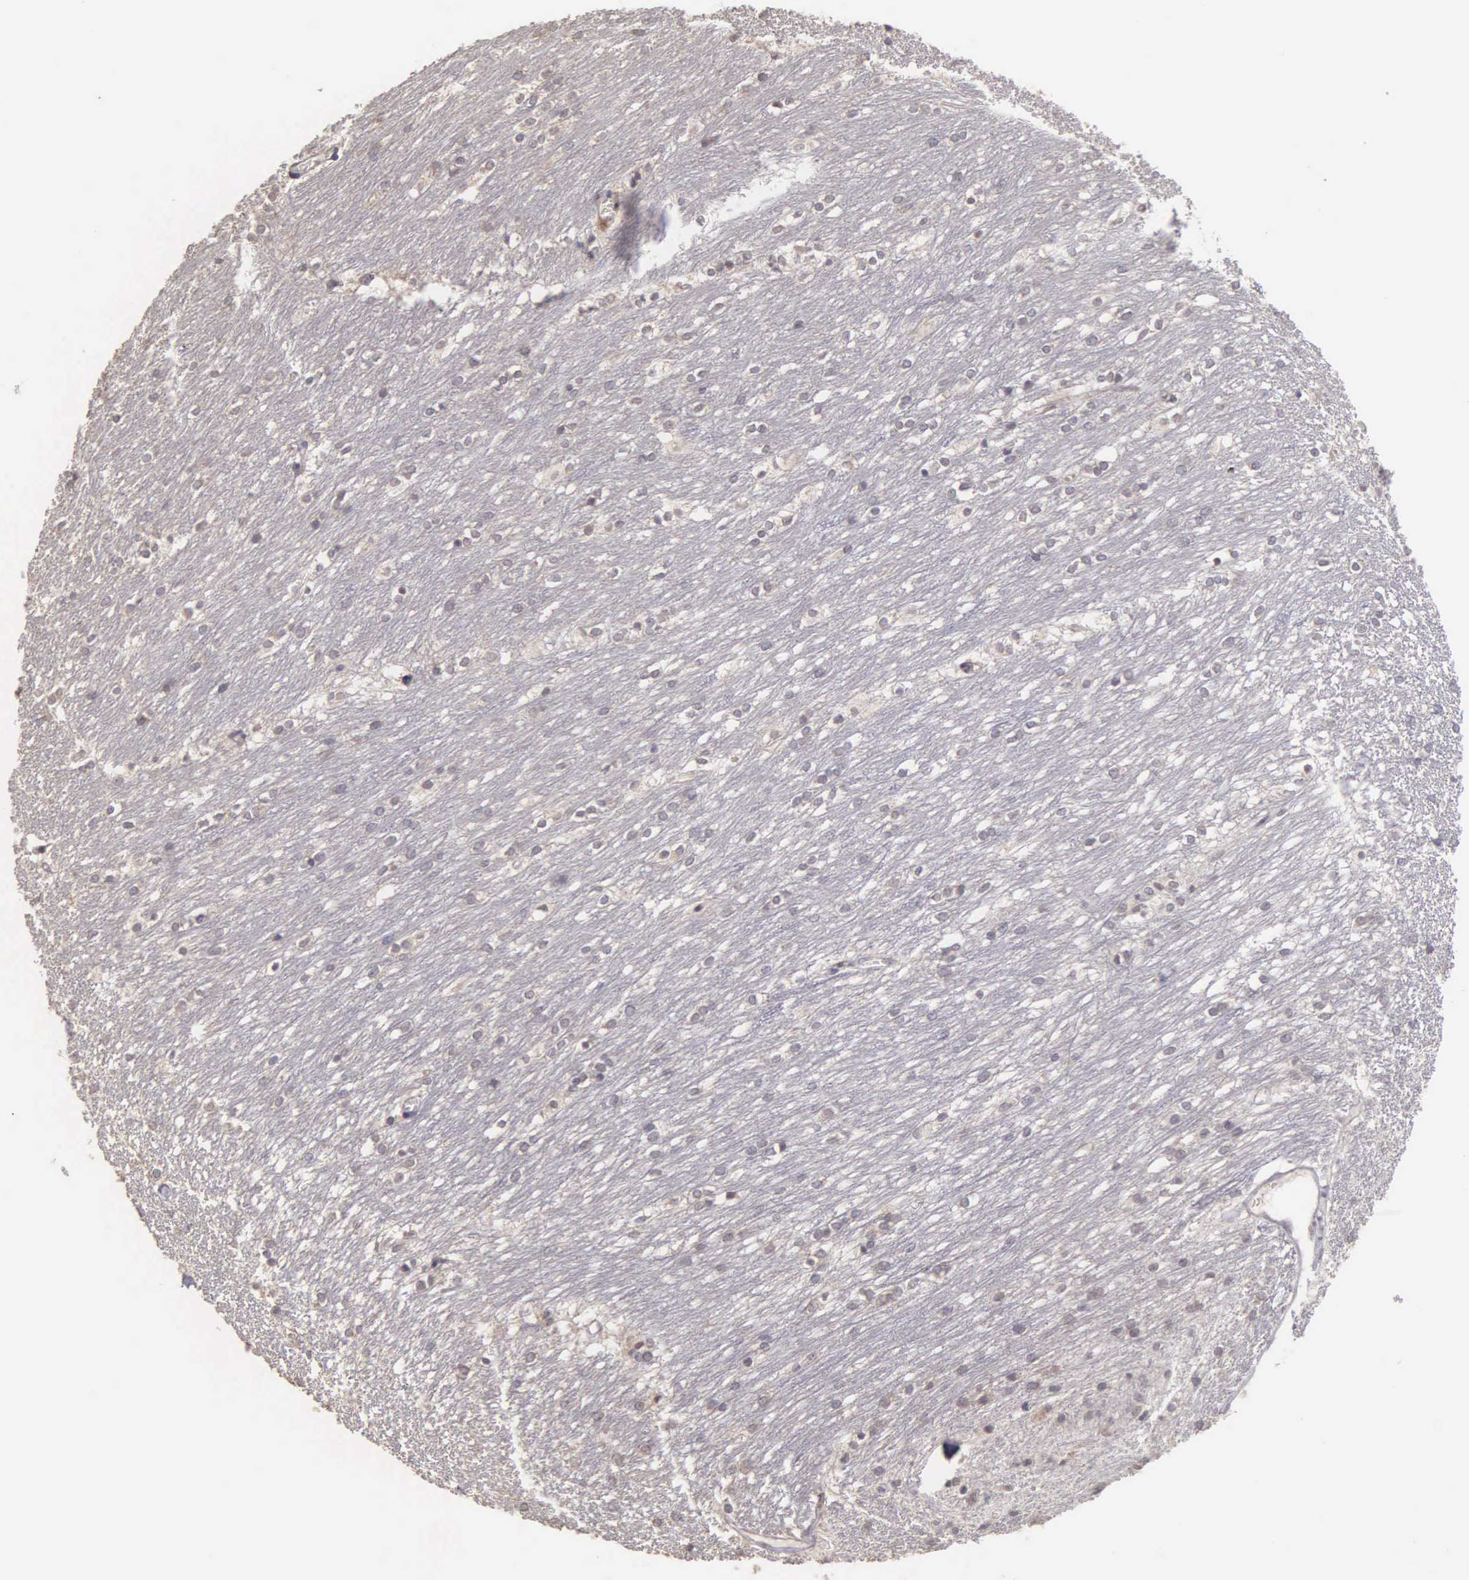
{"staining": {"intensity": "negative", "quantity": "none", "location": "none"}, "tissue": "caudate", "cell_type": "Glial cells", "image_type": "normal", "snomed": [{"axis": "morphology", "description": "Normal tissue, NOS"}, {"axis": "topography", "description": "Lateral ventricle wall"}], "caption": "High power microscopy photomicrograph of an IHC micrograph of normal caudate, revealing no significant staining in glial cells.", "gene": "BRD1", "patient": {"sex": "female", "age": 19}}